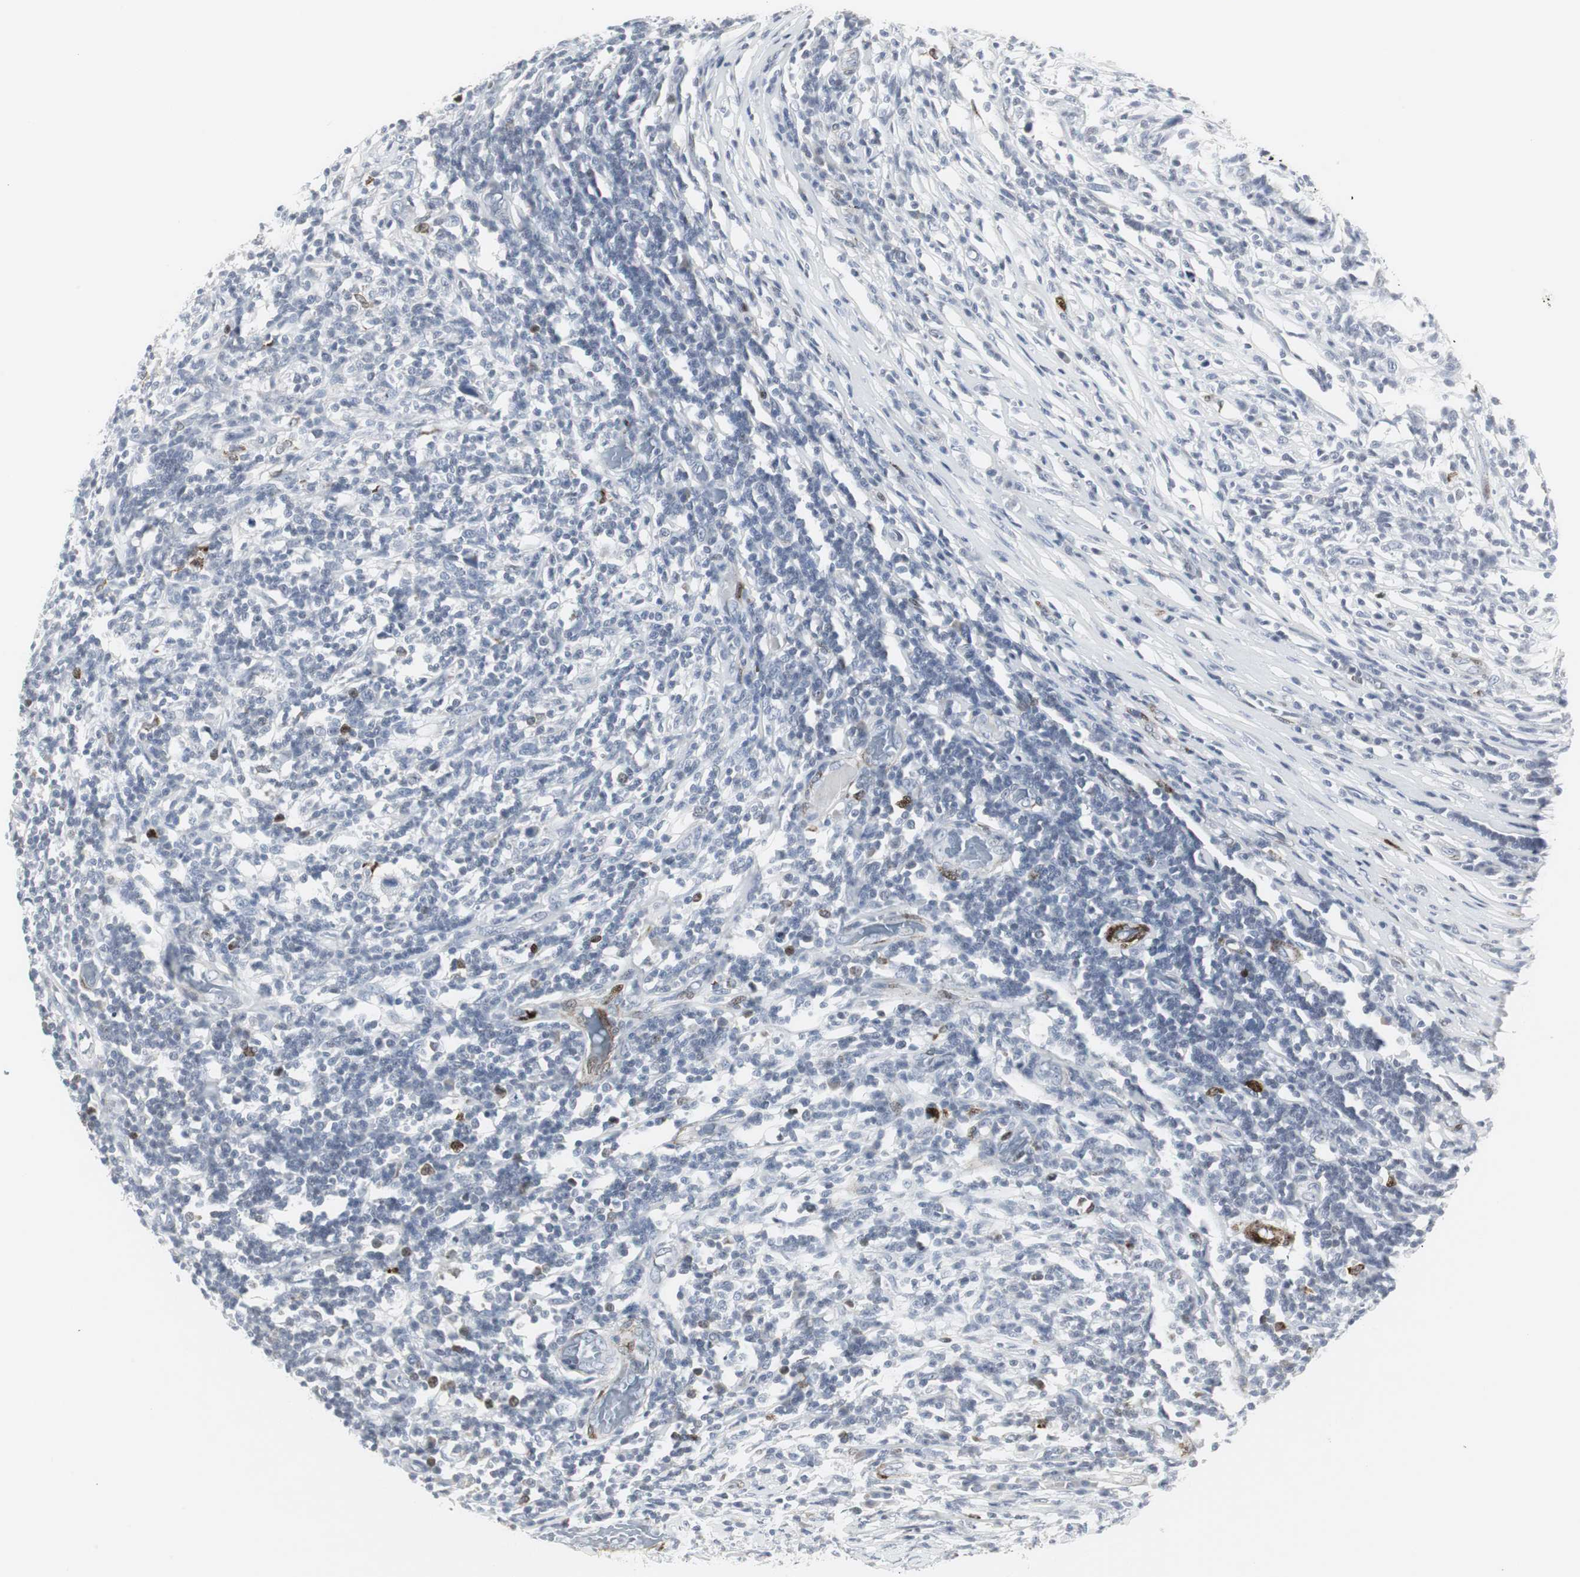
{"staining": {"intensity": "negative", "quantity": "none", "location": "none"}, "tissue": "melanoma", "cell_type": "Tumor cells", "image_type": "cancer", "snomed": [{"axis": "morphology", "description": "Malignant melanoma, Metastatic site"}, {"axis": "topography", "description": "Lymph node"}], "caption": "IHC of melanoma exhibits no positivity in tumor cells.", "gene": "PPP1R14A", "patient": {"sex": "male", "age": 61}}